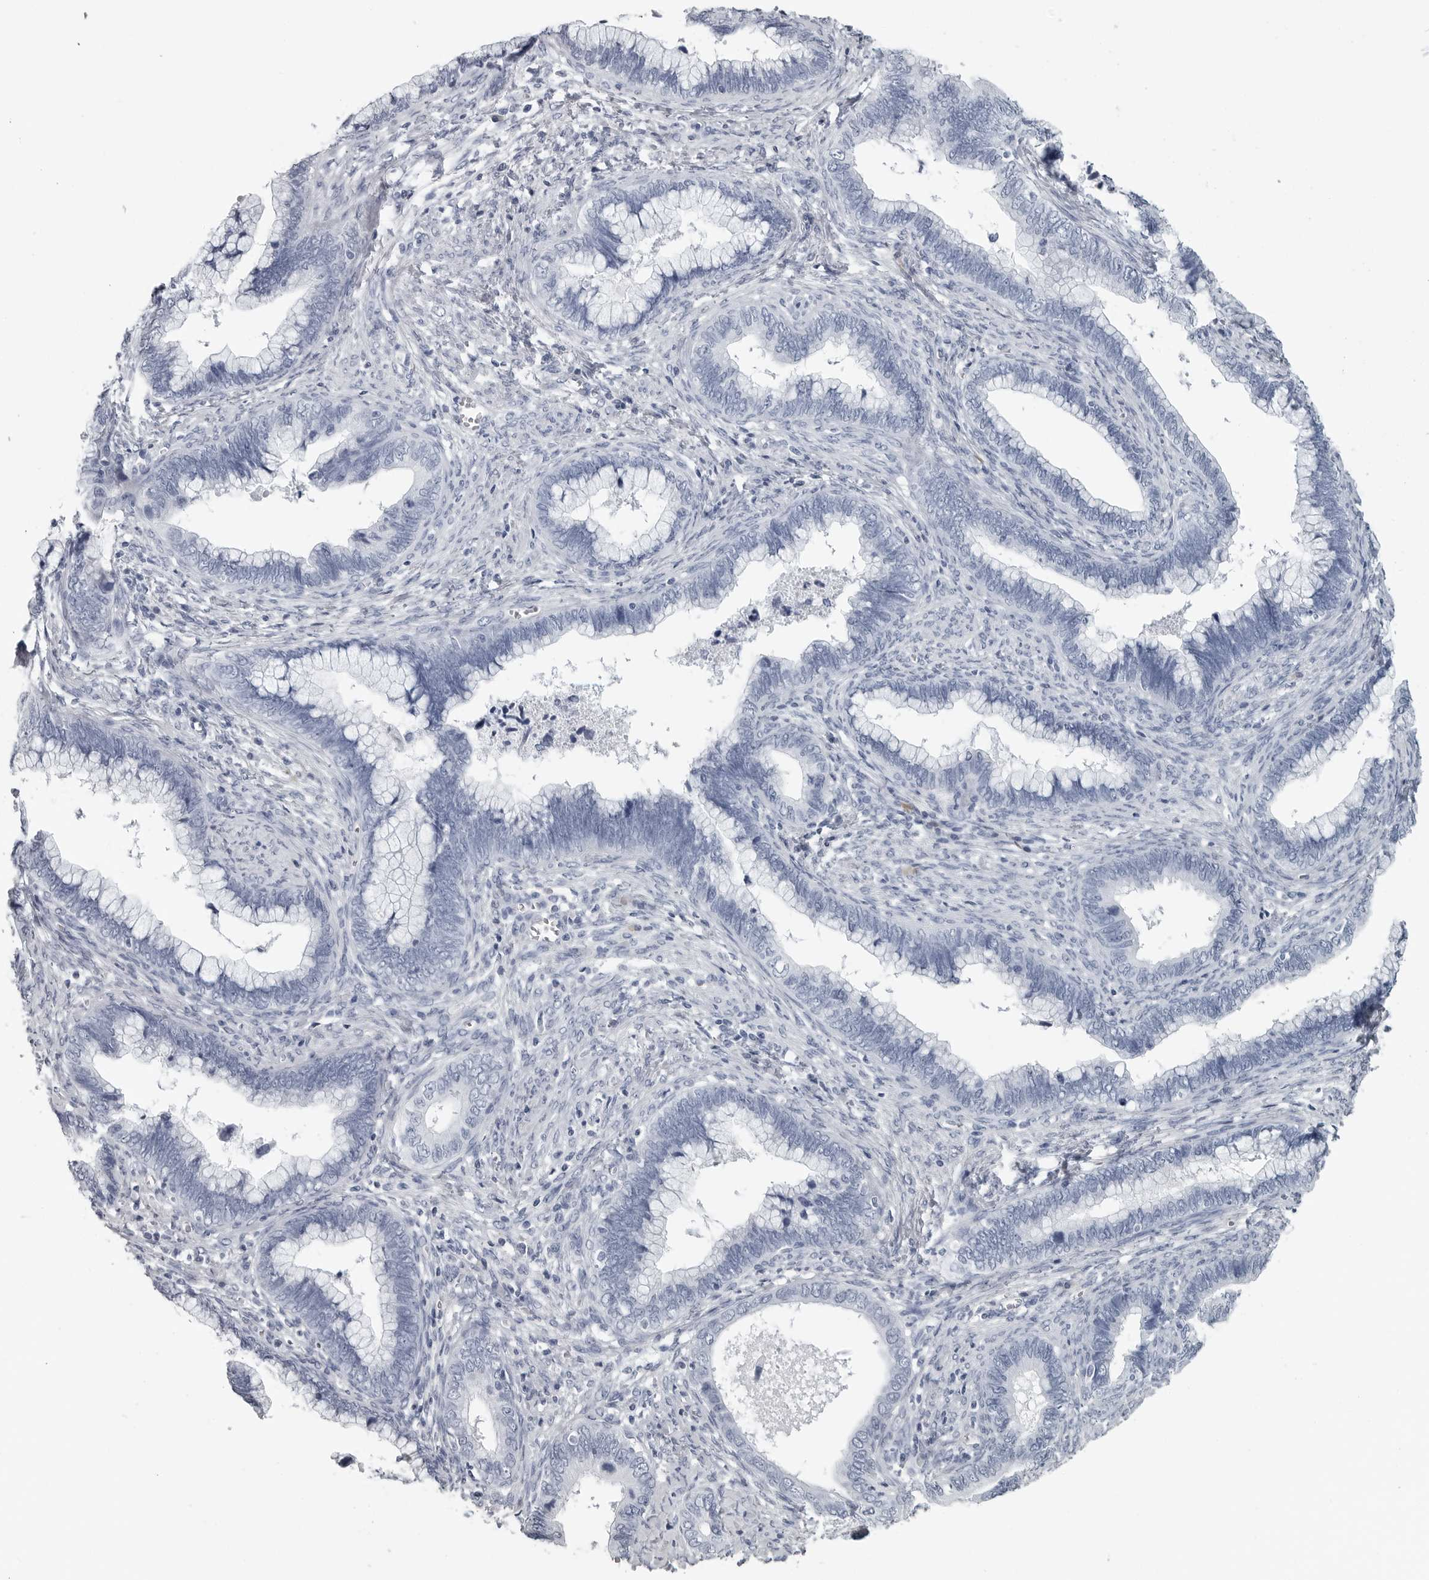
{"staining": {"intensity": "negative", "quantity": "none", "location": "none"}, "tissue": "cervical cancer", "cell_type": "Tumor cells", "image_type": "cancer", "snomed": [{"axis": "morphology", "description": "Adenocarcinoma, NOS"}, {"axis": "topography", "description": "Cervix"}], "caption": "Tumor cells are negative for brown protein staining in cervical cancer.", "gene": "AMPD1", "patient": {"sex": "female", "age": 44}}